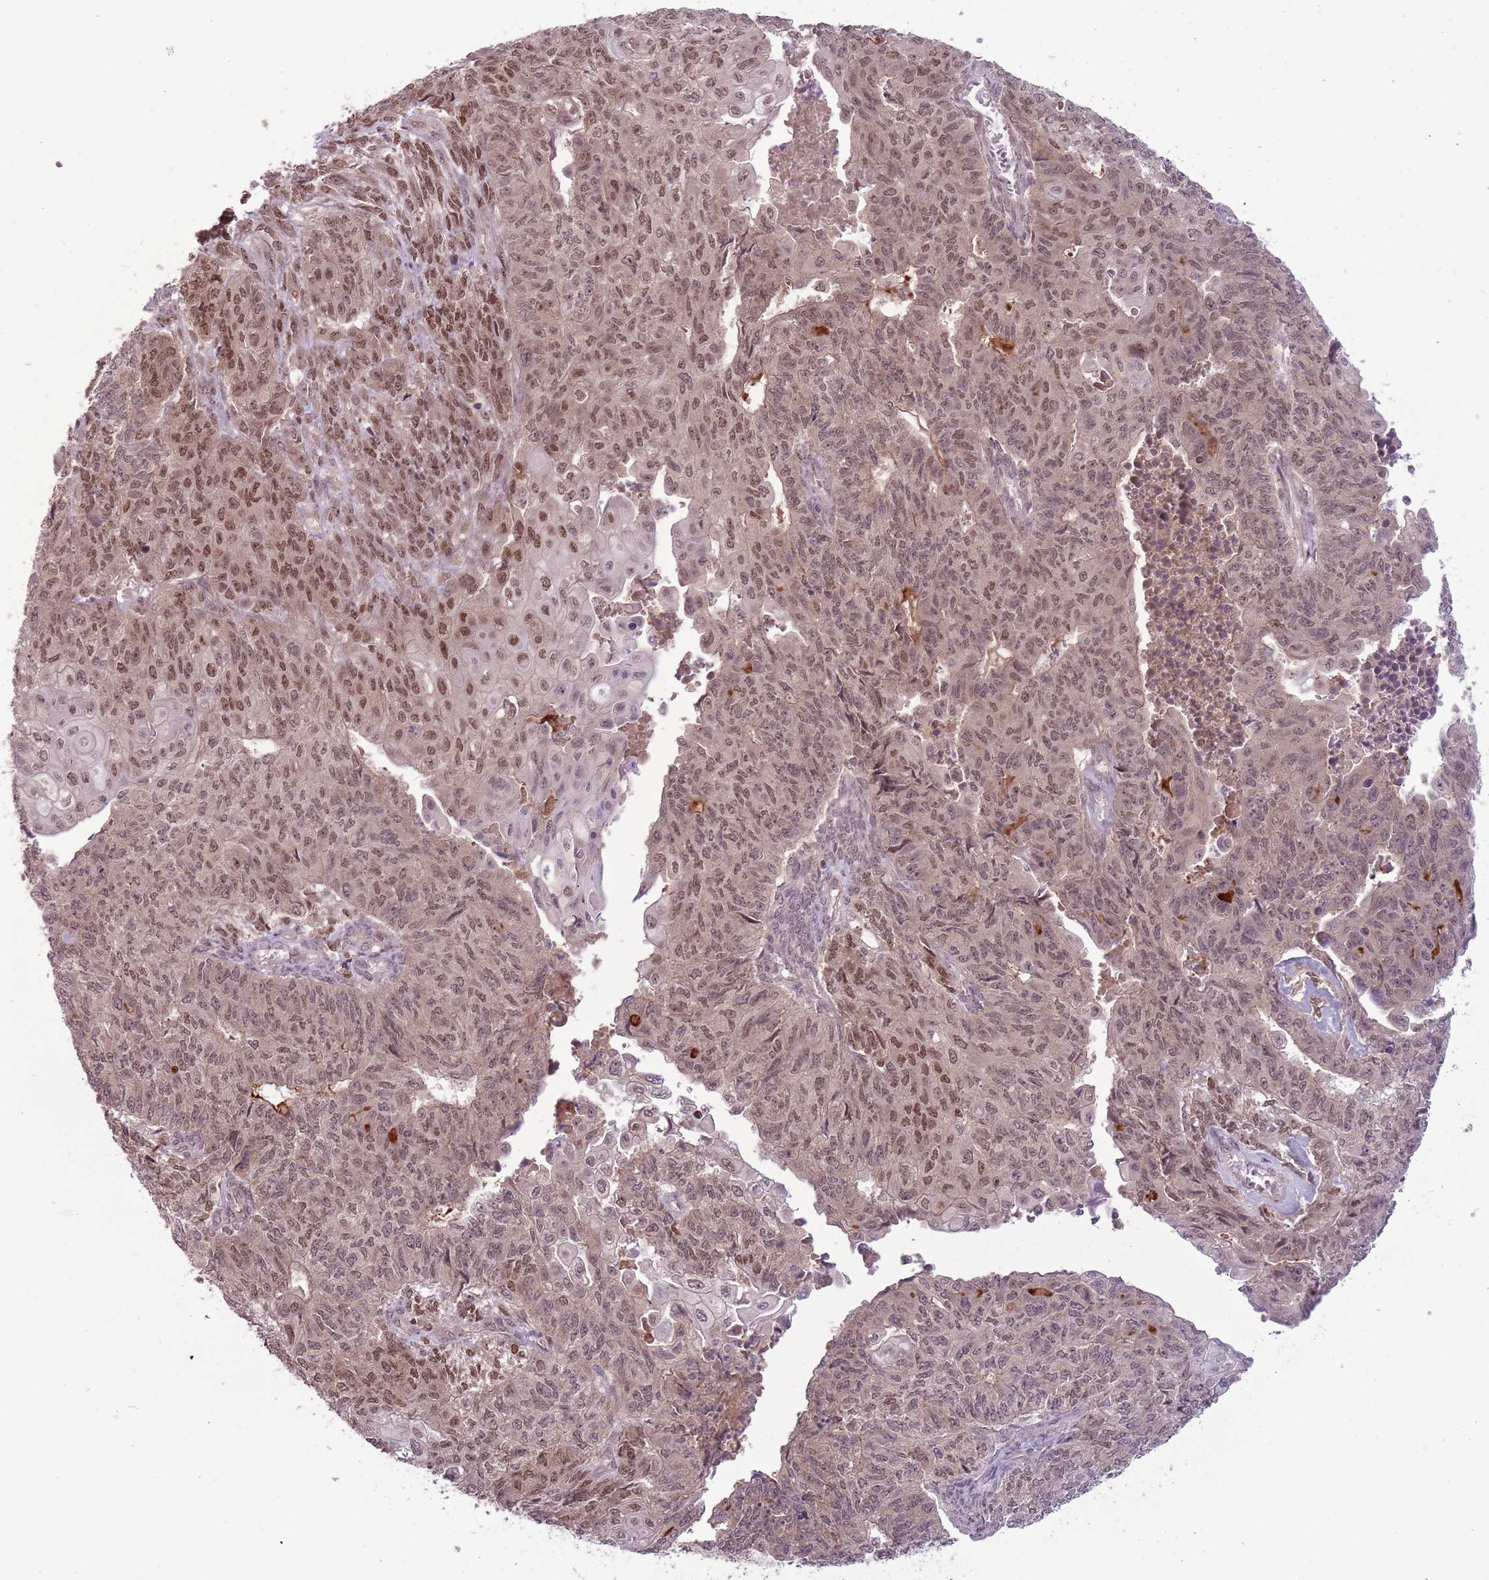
{"staining": {"intensity": "moderate", "quantity": ">75%", "location": "nuclear"}, "tissue": "endometrial cancer", "cell_type": "Tumor cells", "image_type": "cancer", "snomed": [{"axis": "morphology", "description": "Adenocarcinoma, NOS"}, {"axis": "topography", "description": "Endometrium"}], "caption": "High-power microscopy captured an IHC photomicrograph of endometrial adenocarcinoma, revealing moderate nuclear staining in approximately >75% of tumor cells.", "gene": "ADAMTS3", "patient": {"sex": "female", "age": 32}}